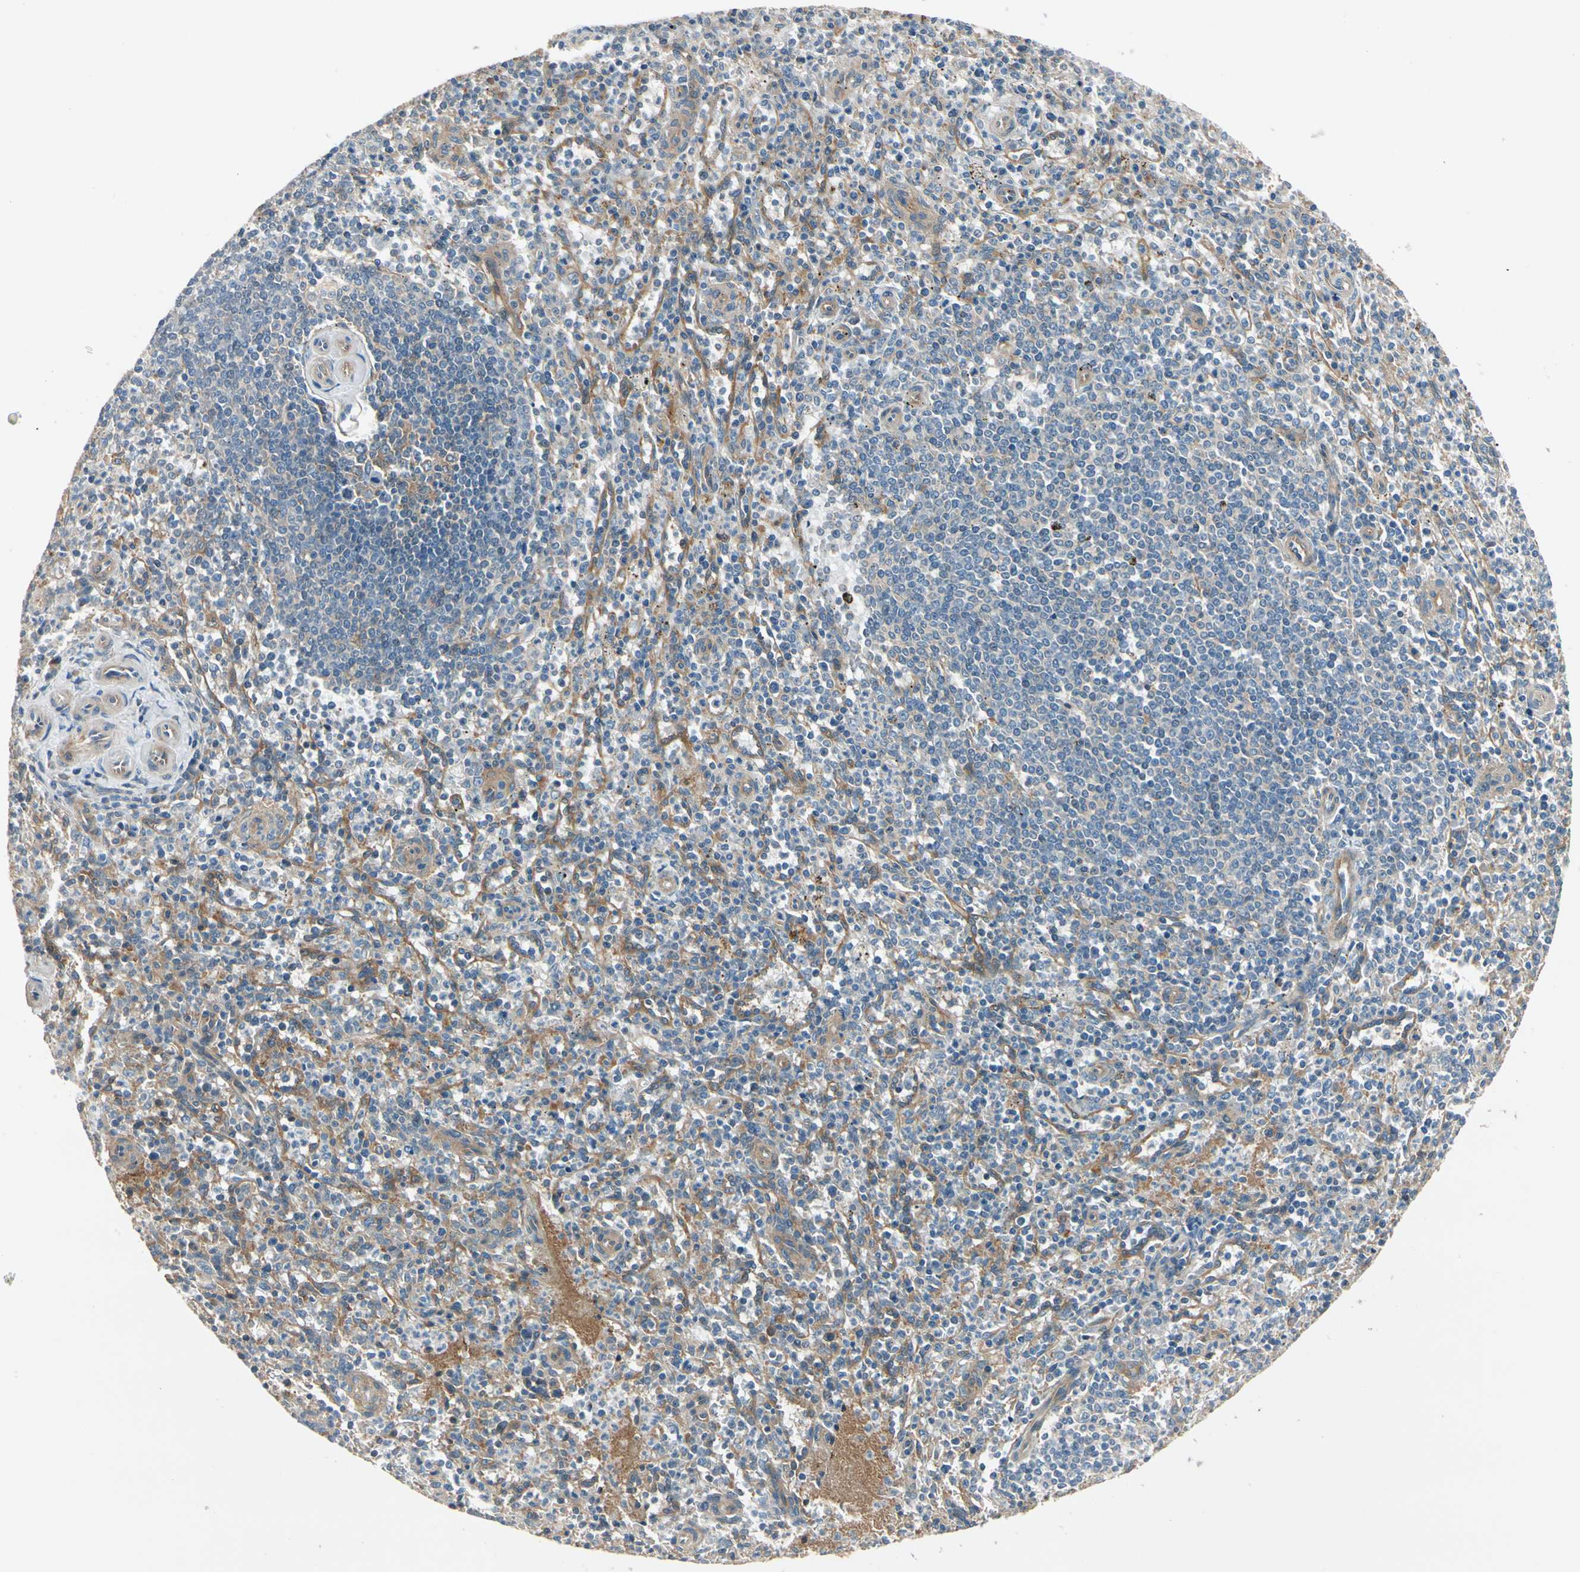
{"staining": {"intensity": "moderate", "quantity": "25%-75%", "location": "cytoplasmic/membranous"}, "tissue": "spleen", "cell_type": "Cells in red pulp", "image_type": "normal", "snomed": [{"axis": "morphology", "description": "Normal tissue, NOS"}, {"axis": "topography", "description": "Spleen"}], "caption": "A photomicrograph showing moderate cytoplasmic/membranous staining in about 25%-75% of cells in red pulp in unremarkable spleen, as visualized by brown immunohistochemical staining.", "gene": "ROCK2", "patient": {"sex": "male", "age": 72}}